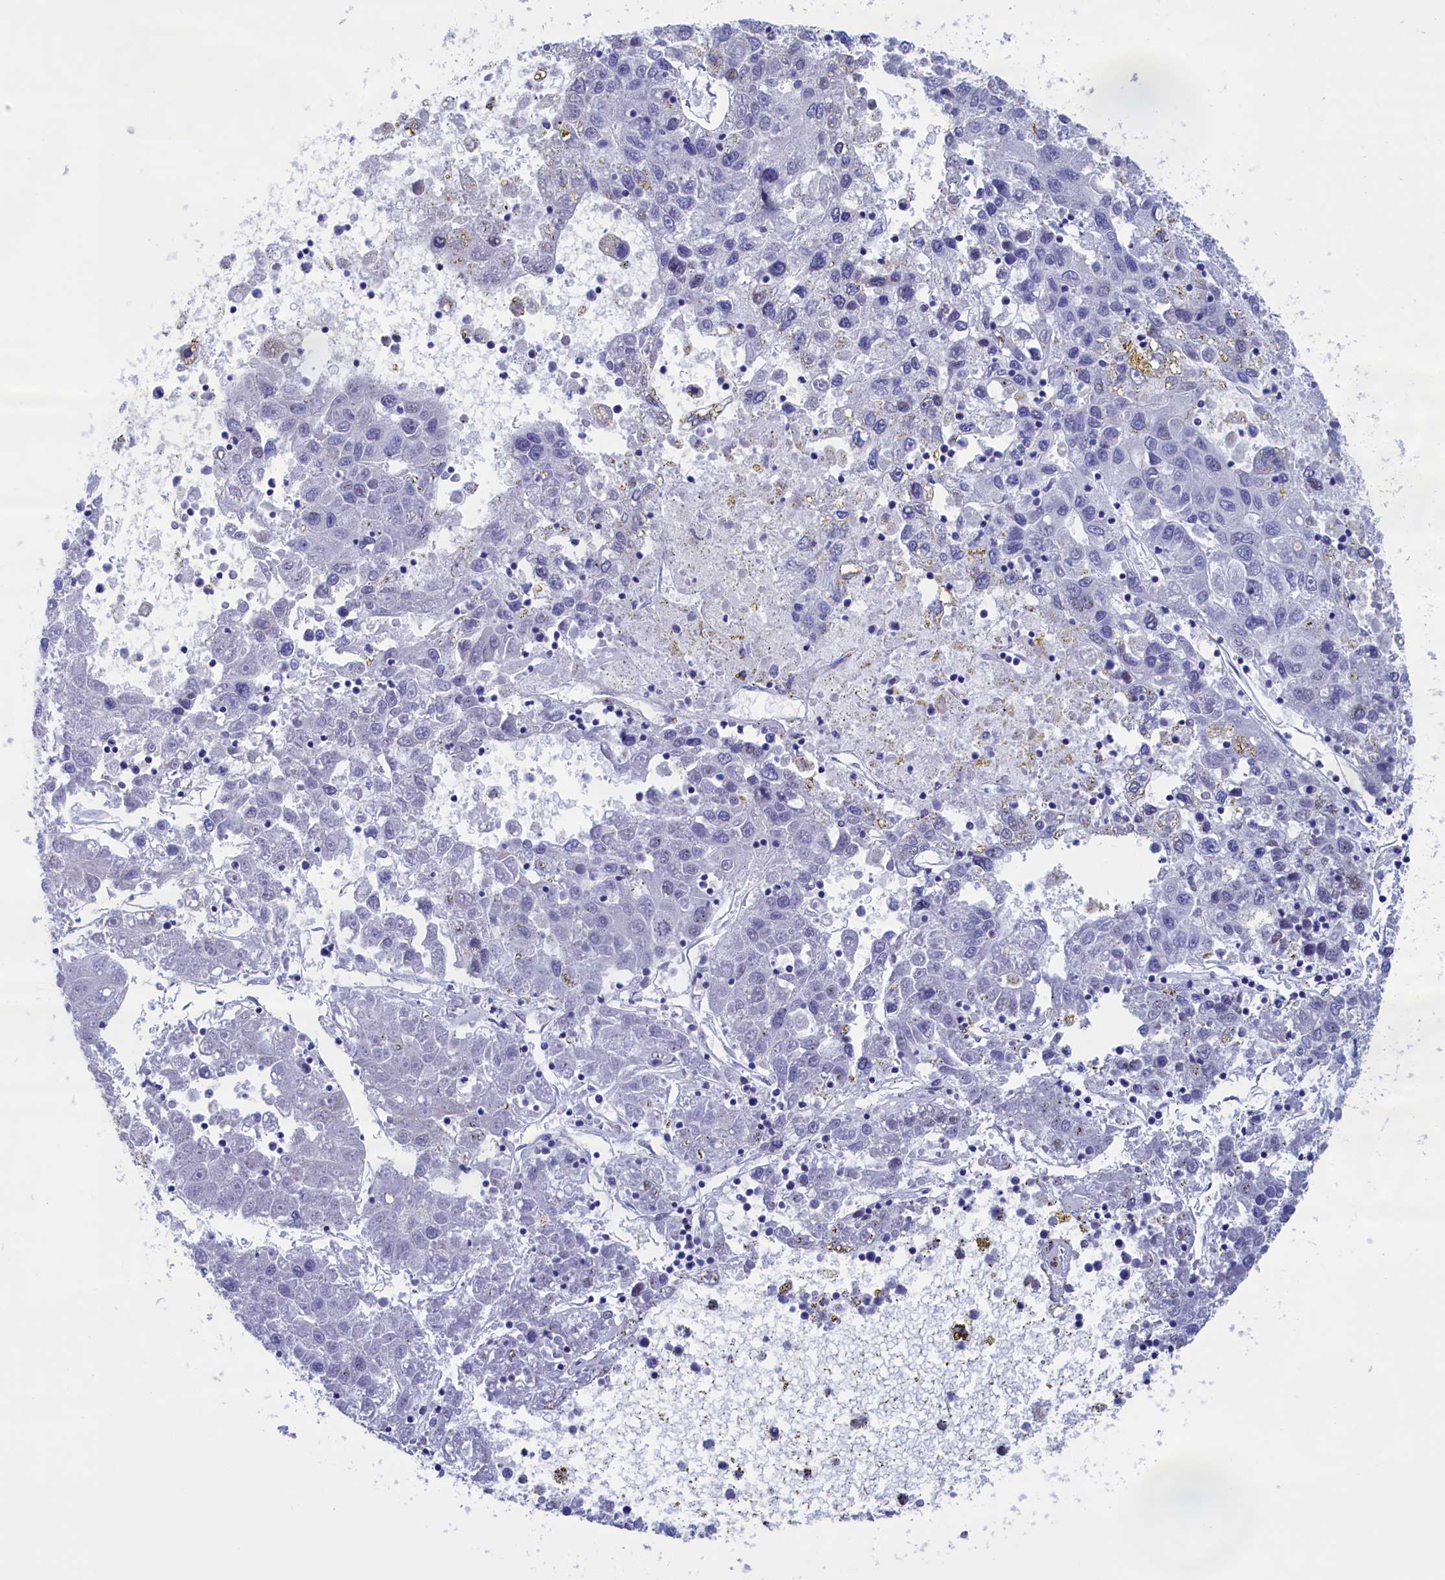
{"staining": {"intensity": "negative", "quantity": "none", "location": "none"}, "tissue": "liver cancer", "cell_type": "Tumor cells", "image_type": "cancer", "snomed": [{"axis": "morphology", "description": "Carcinoma, Hepatocellular, NOS"}, {"axis": "topography", "description": "Liver"}], "caption": "Immunohistochemistry micrograph of liver cancer stained for a protein (brown), which exhibits no expression in tumor cells.", "gene": "VPS35L", "patient": {"sex": "male", "age": 49}}